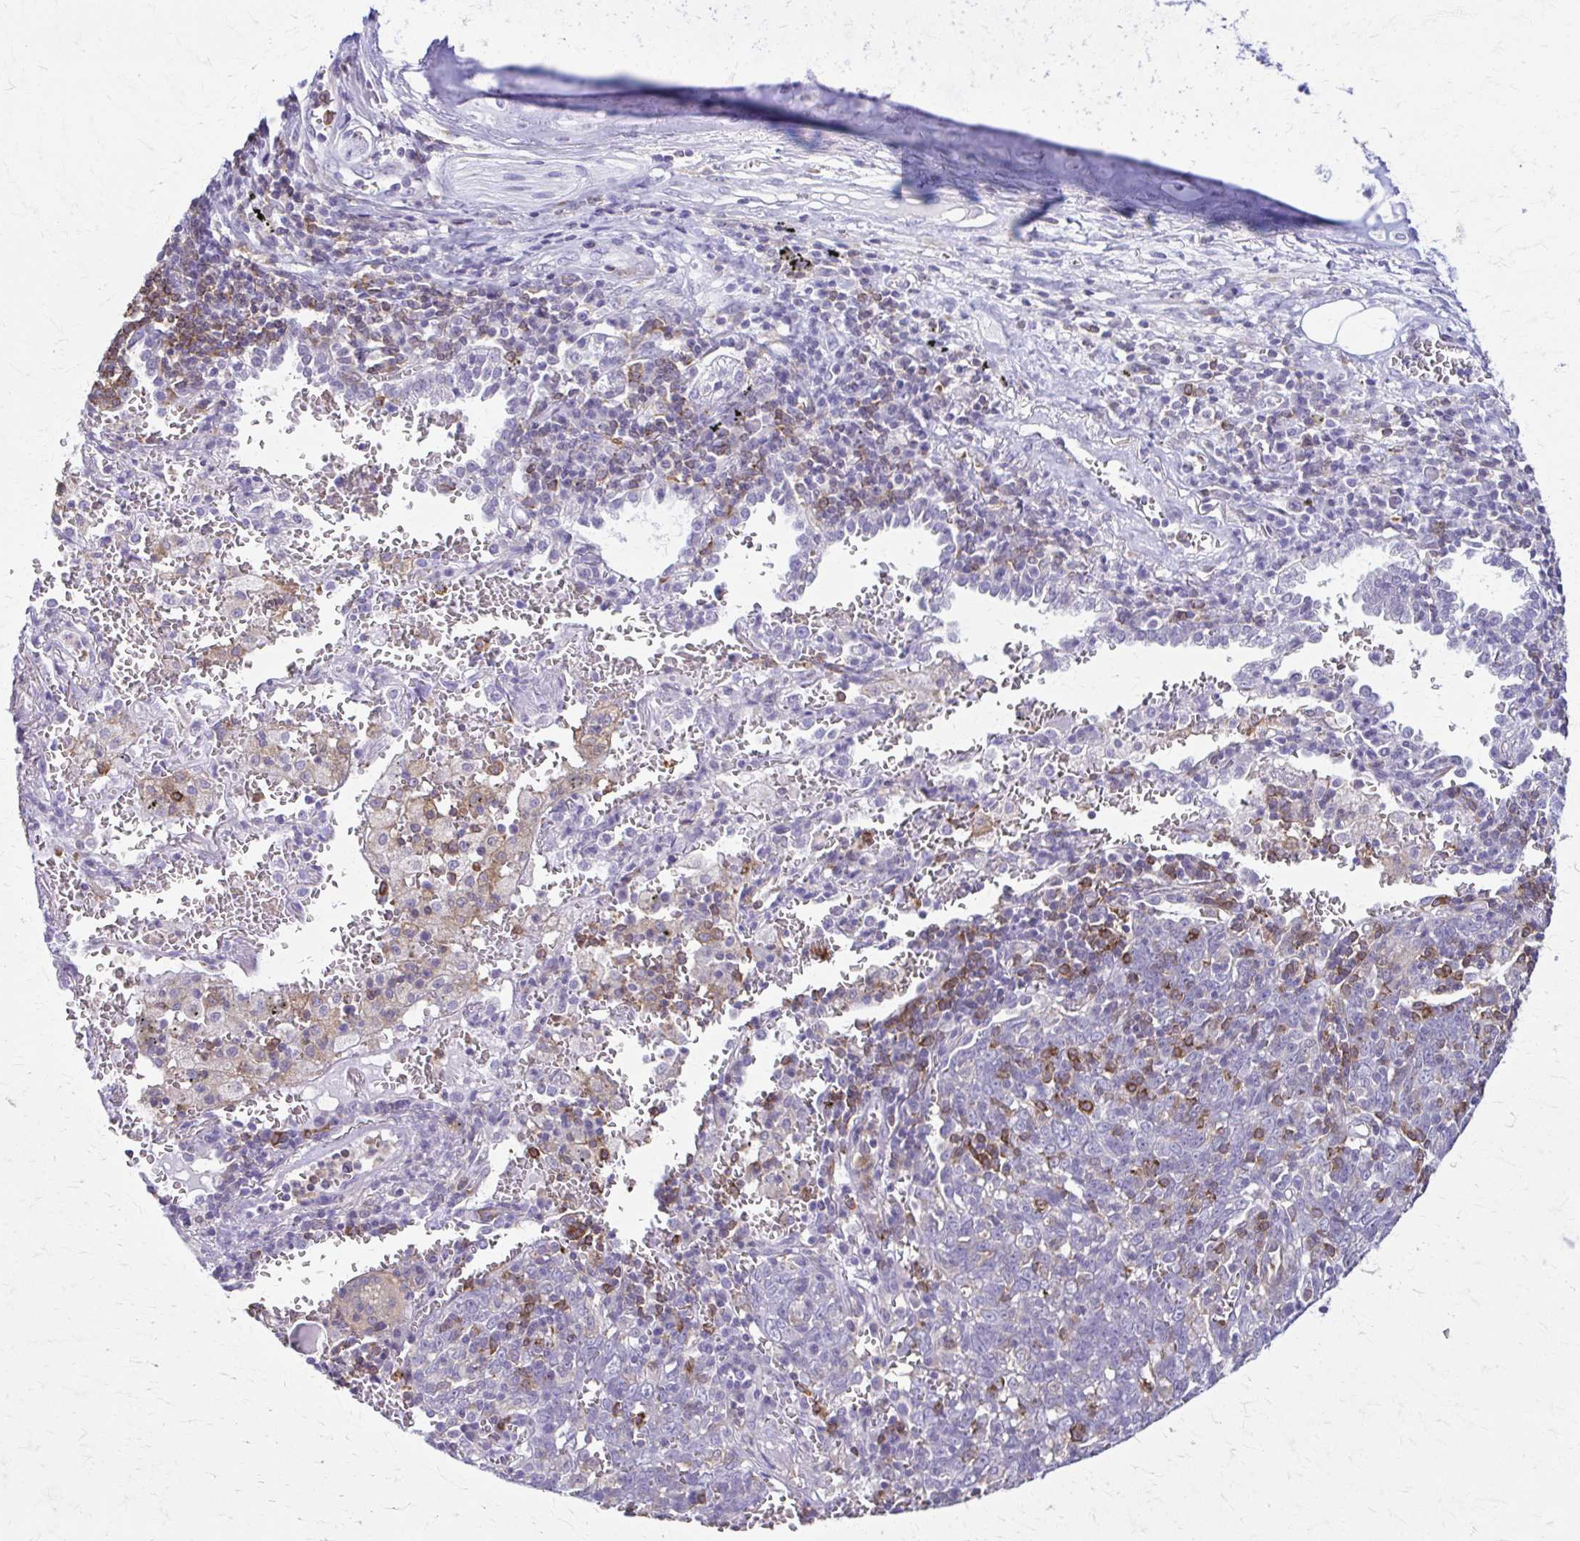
{"staining": {"intensity": "negative", "quantity": "none", "location": "none"}, "tissue": "lung cancer", "cell_type": "Tumor cells", "image_type": "cancer", "snomed": [{"axis": "morphology", "description": "Squamous cell carcinoma, NOS"}, {"axis": "topography", "description": "Lung"}], "caption": "This is an immunohistochemistry (IHC) micrograph of lung cancer (squamous cell carcinoma). There is no positivity in tumor cells.", "gene": "PIK3AP1", "patient": {"sex": "female", "age": 72}}